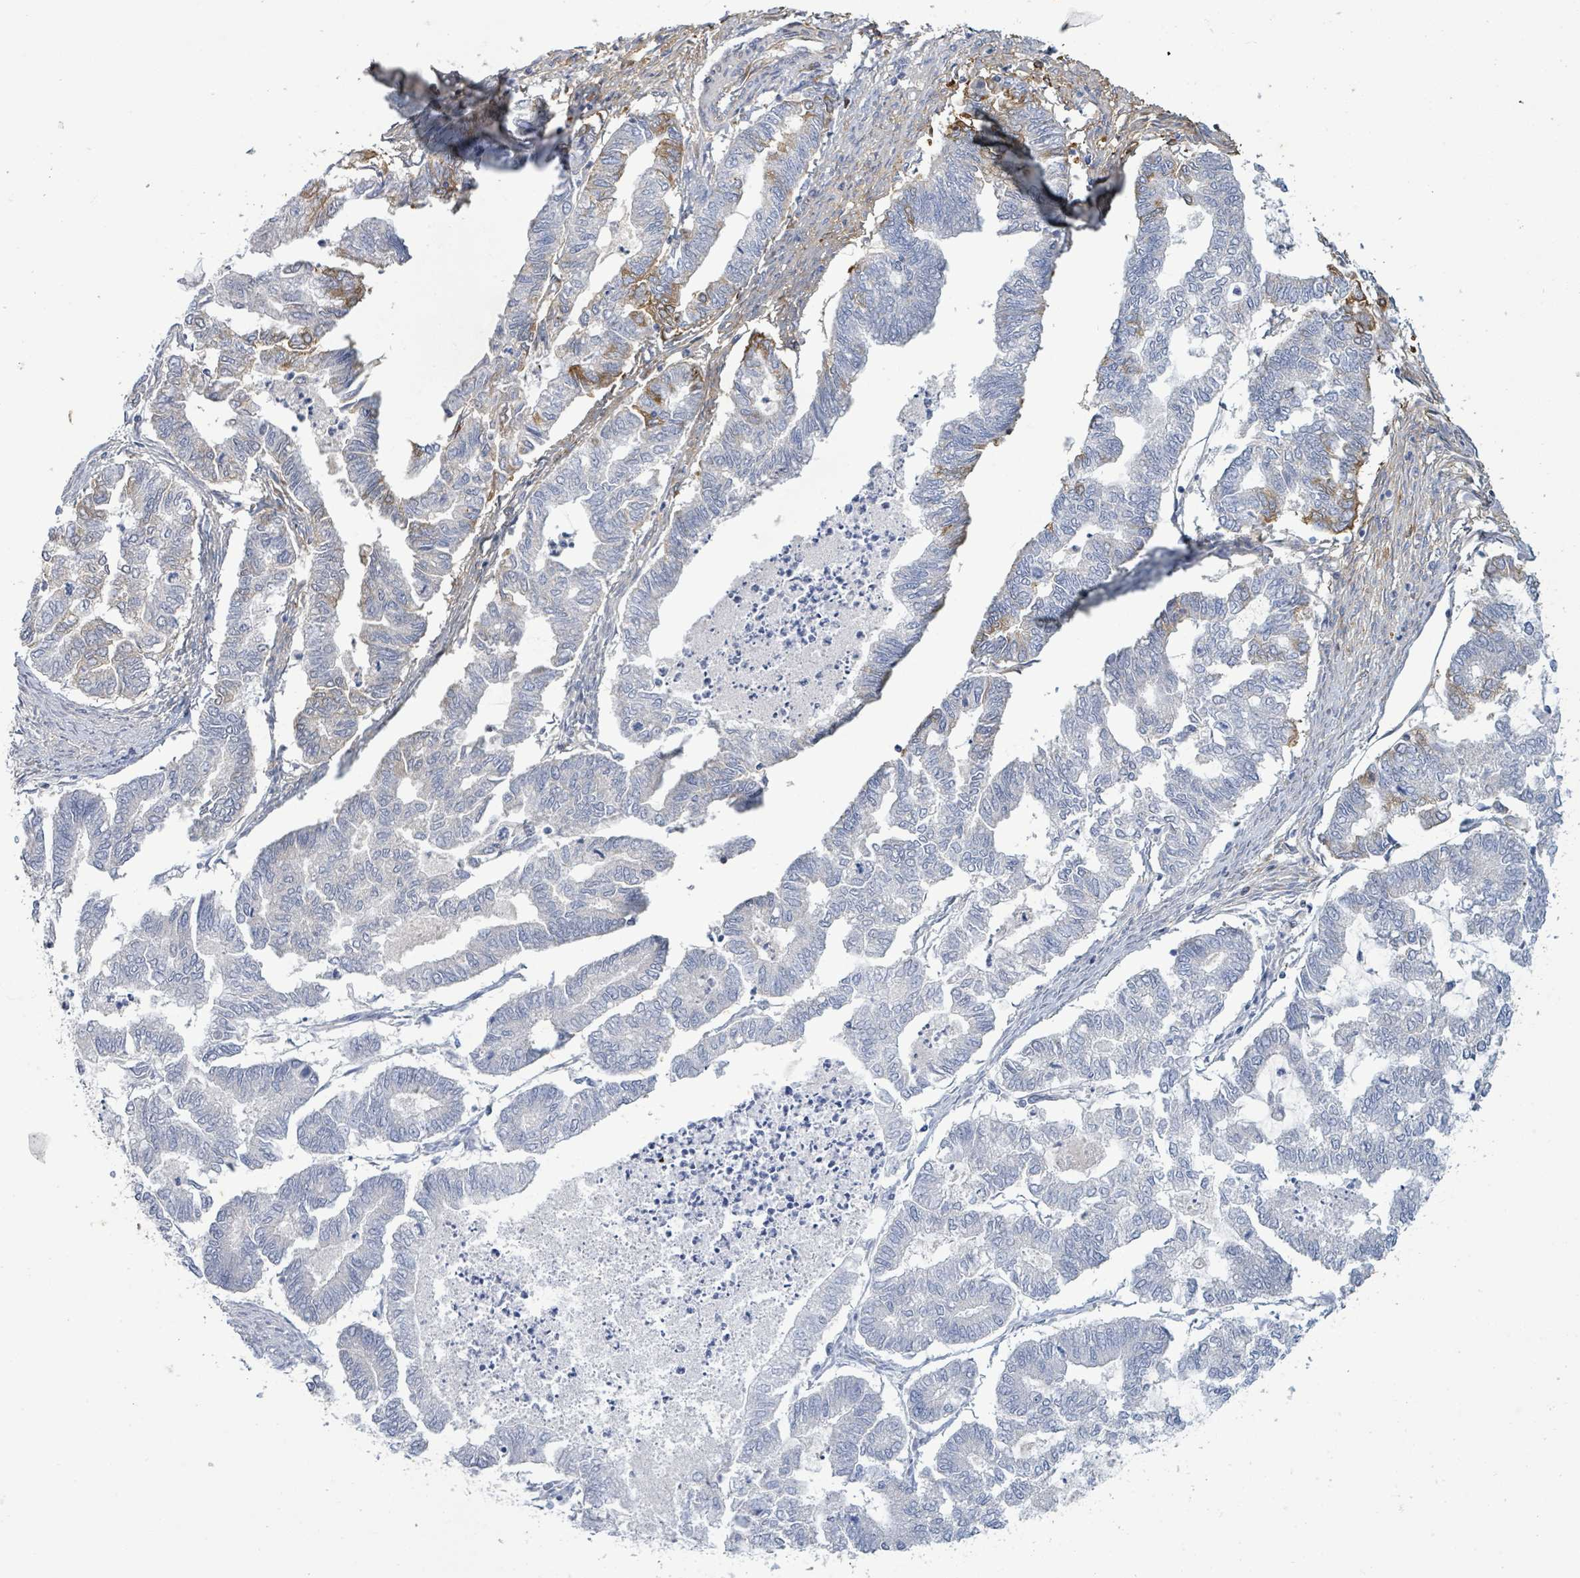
{"staining": {"intensity": "negative", "quantity": "none", "location": "none"}, "tissue": "endometrial cancer", "cell_type": "Tumor cells", "image_type": "cancer", "snomed": [{"axis": "morphology", "description": "Adenocarcinoma, NOS"}, {"axis": "topography", "description": "Endometrium"}], "caption": "Protein analysis of endometrial cancer (adenocarcinoma) shows no significant expression in tumor cells.", "gene": "ALG12", "patient": {"sex": "female", "age": 79}}